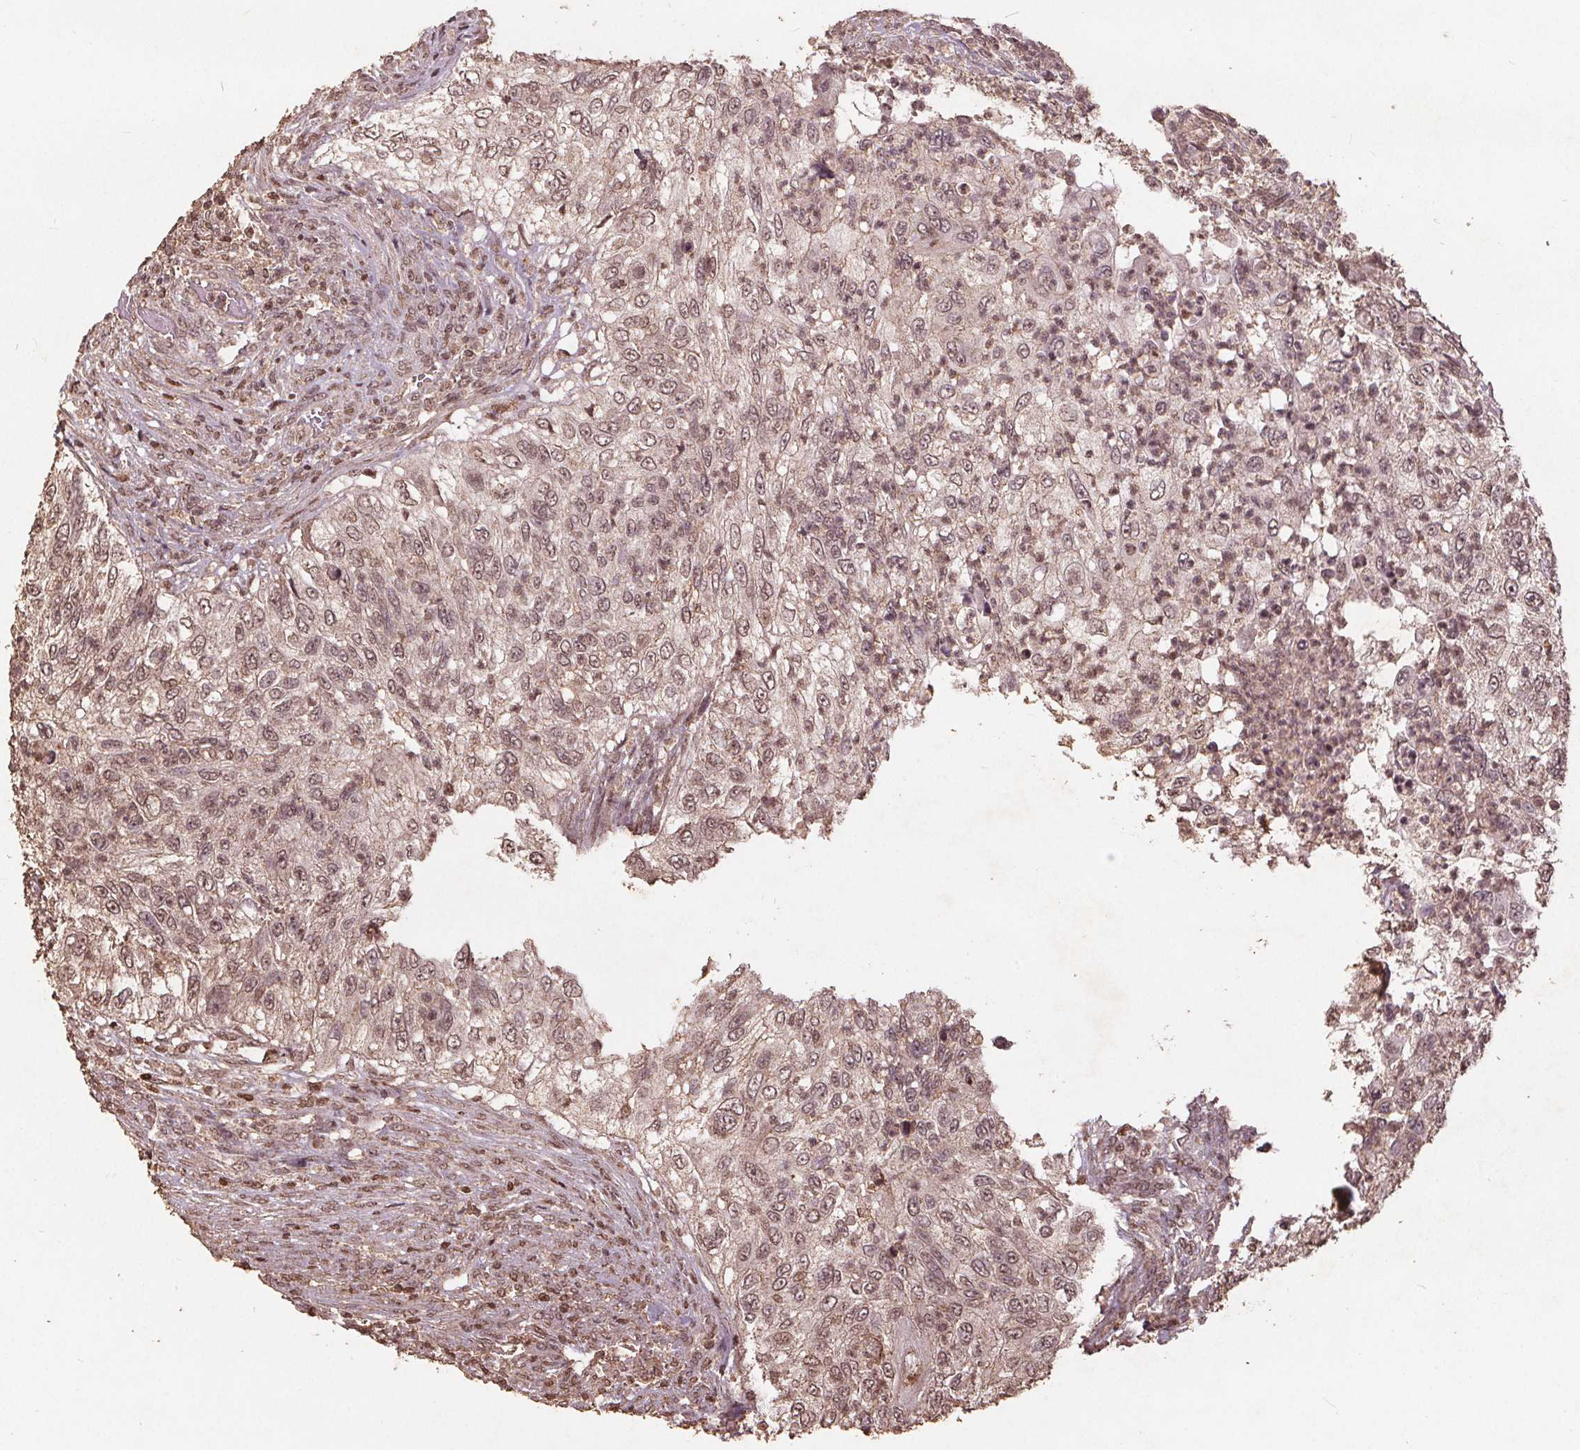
{"staining": {"intensity": "moderate", "quantity": ">75%", "location": "nuclear"}, "tissue": "urothelial cancer", "cell_type": "Tumor cells", "image_type": "cancer", "snomed": [{"axis": "morphology", "description": "Urothelial carcinoma, High grade"}, {"axis": "topography", "description": "Urinary bladder"}], "caption": "Moderate nuclear expression for a protein is present in about >75% of tumor cells of urothelial cancer using IHC.", "gene": "DSG3", "patient": {"sex": "female", "age": 60}}